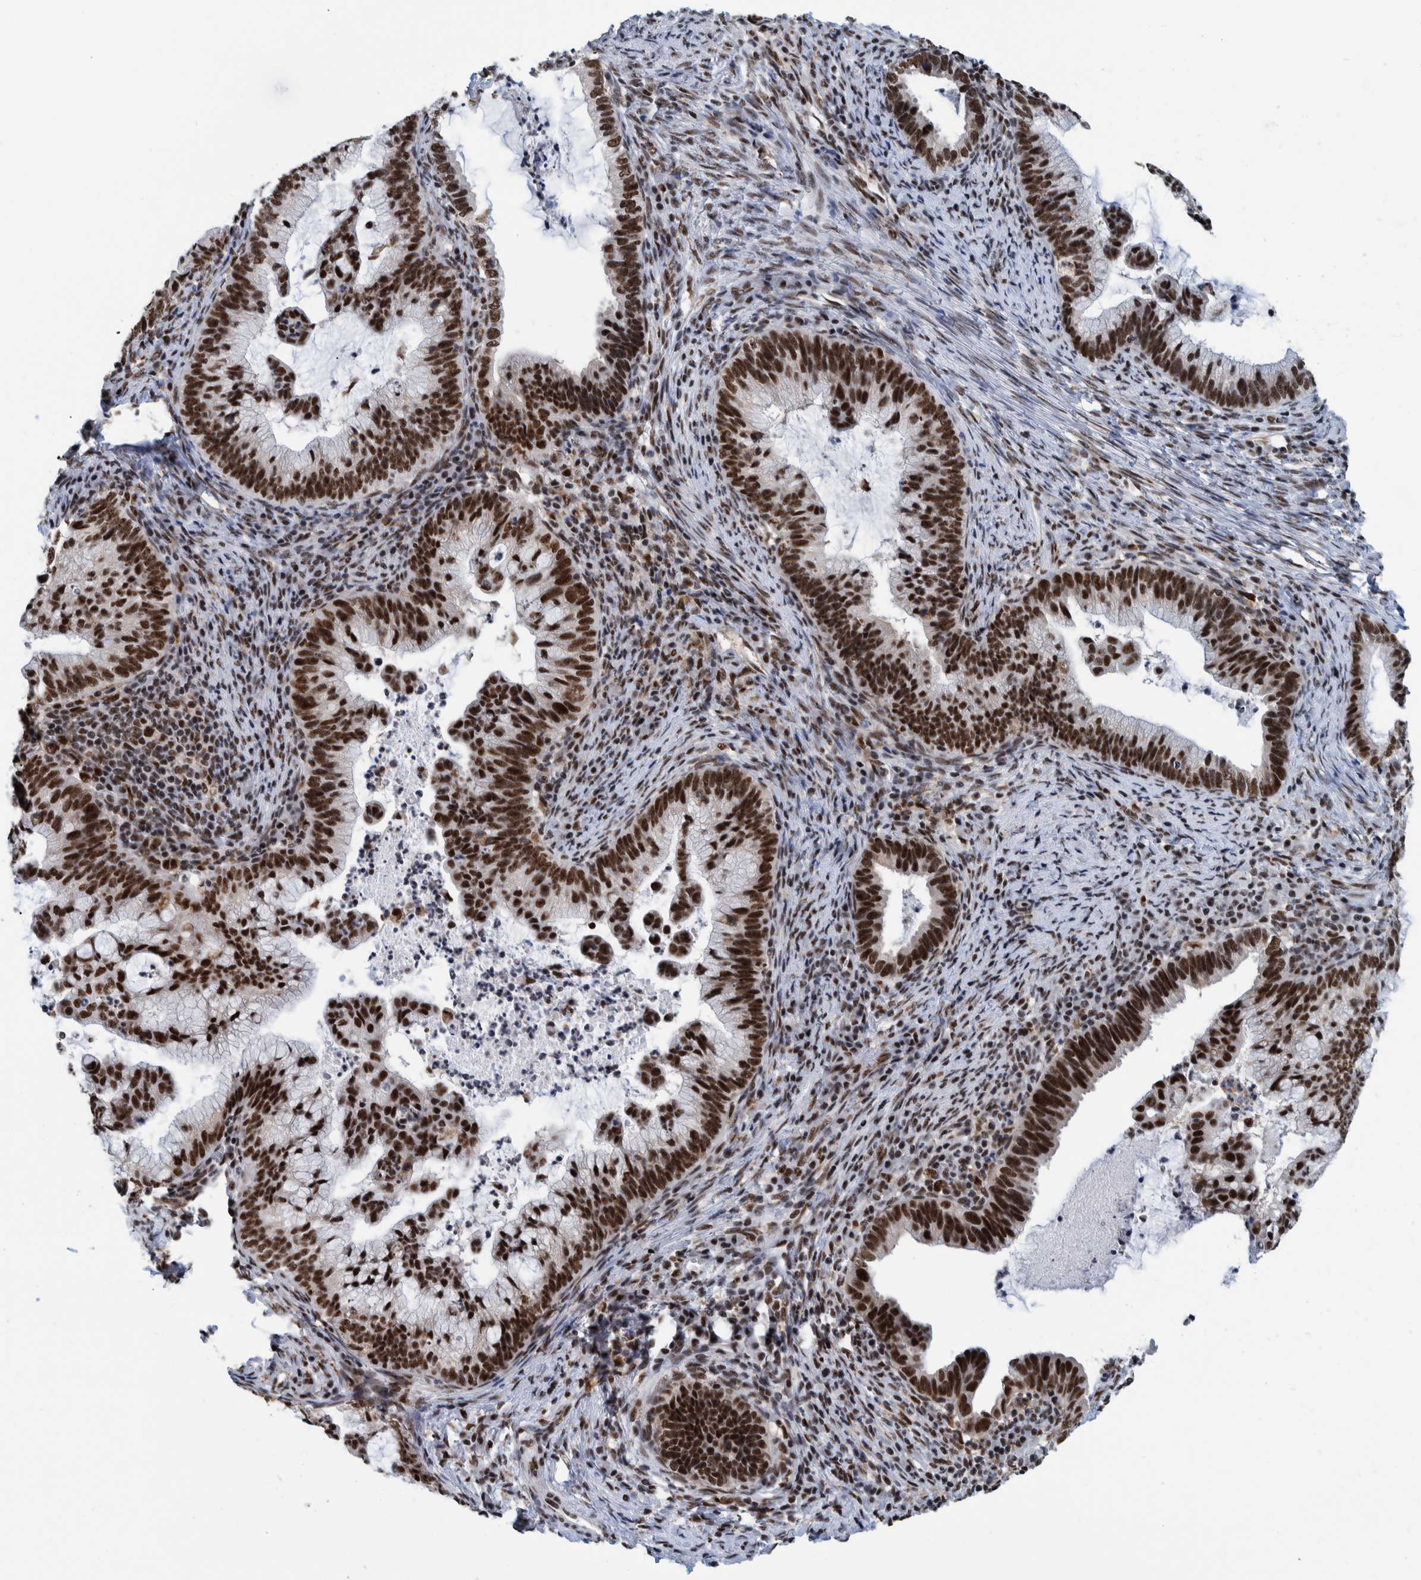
{"staining": {"intensity": "strong", "quantity": ">75%", "location": "nuclear"}, "tissue": "cervical cancer", "cell_type": "Tumor cells", "image_type": "cancer", "snomed": [{"axis": "morphology", "description": "Adenocarcinoma, NOS"}, {"axis": "topography", "description": "Cervix"}], "caption": "High-magnification brightfield microscopy of cervical adenocarcinoma stained with DAB (3,3'-diaminobenzidine) (brown) and counterstained with hematoxylin (blue). tumor cells exhibit strong nuclear positivity is identified in approximately>75% of cells.", "gene": "EFTUD2", "patient": {"sex": "female", "age": 36}}